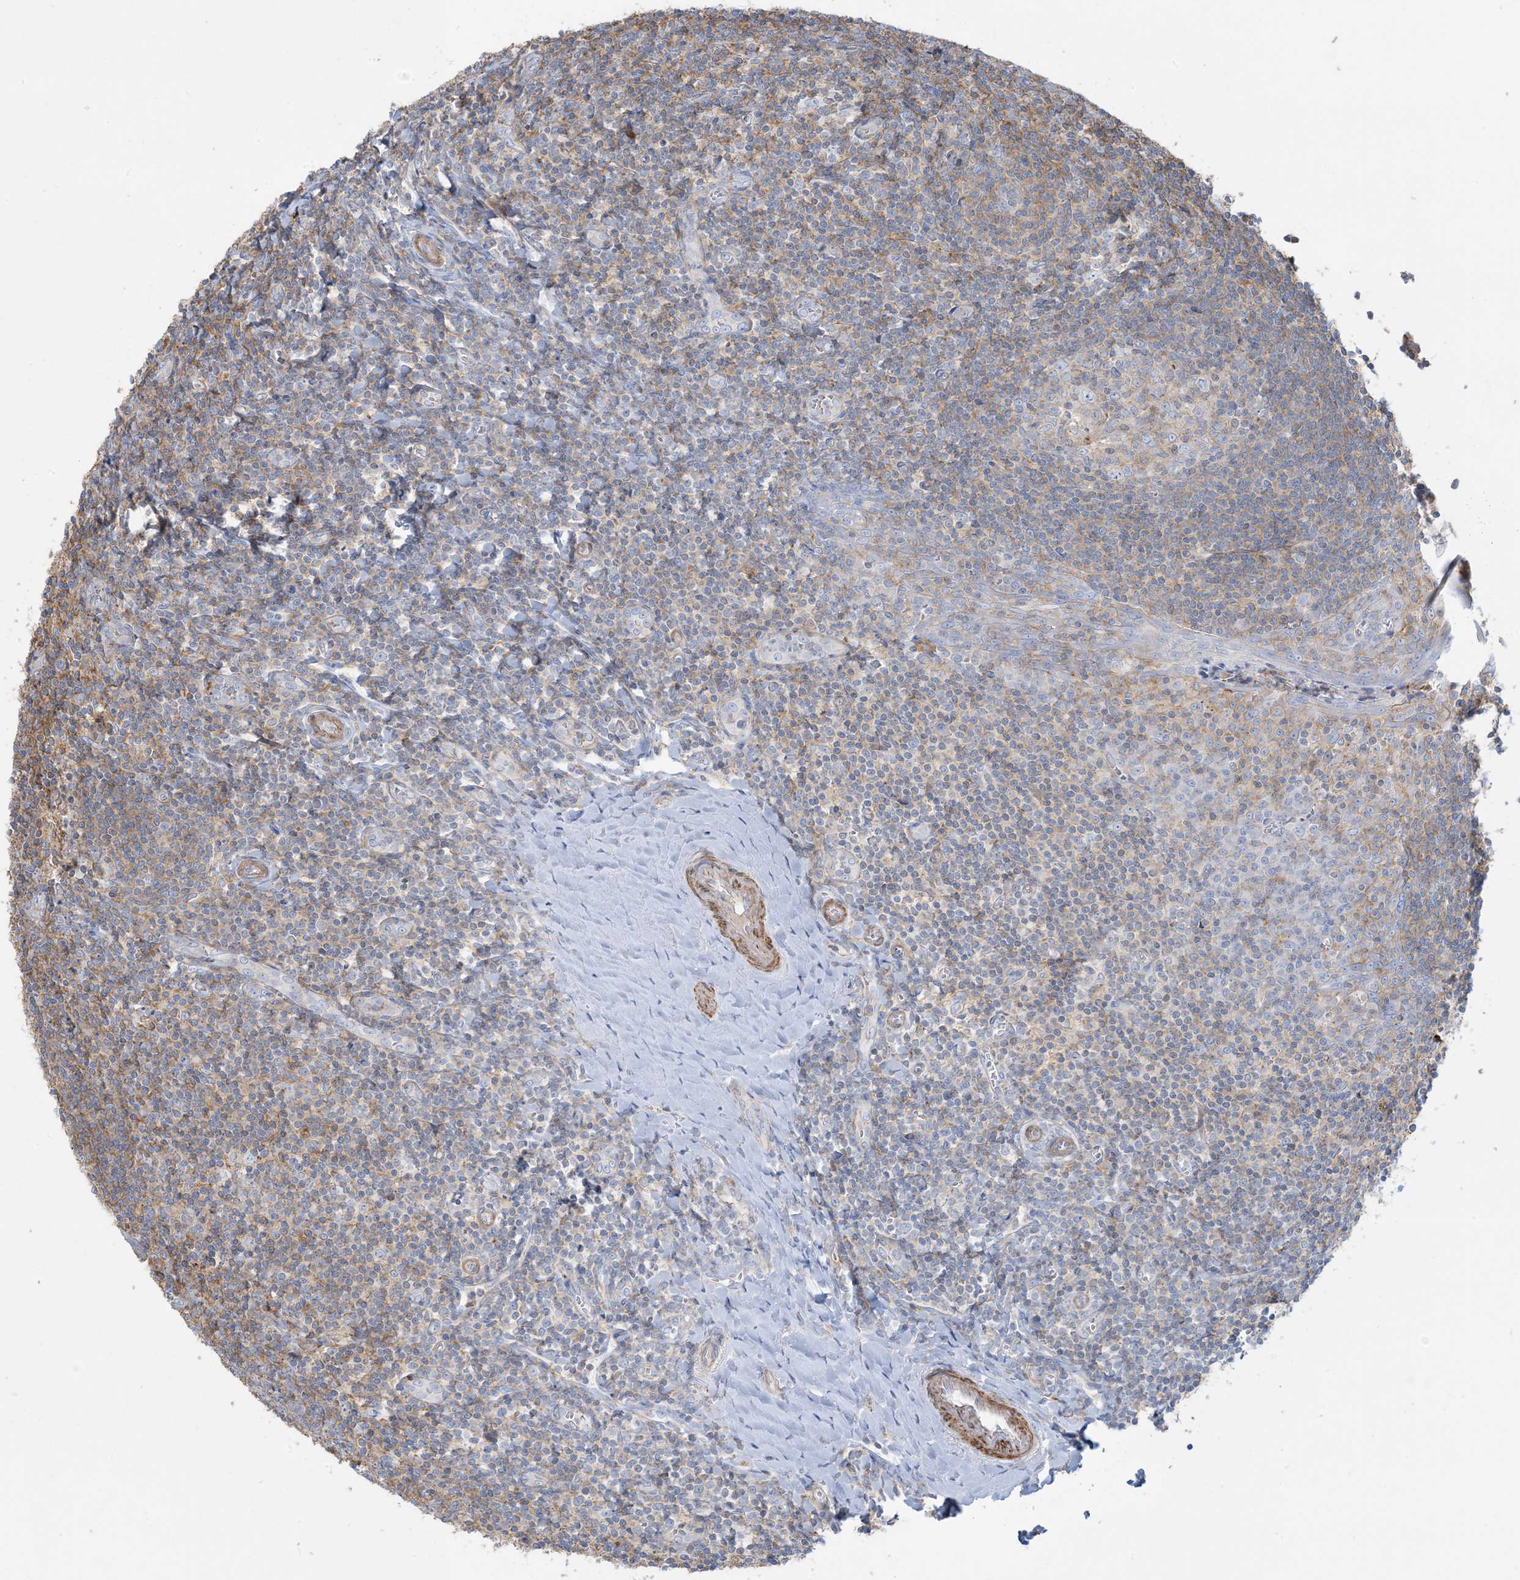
{"staining": {"intensity": "negative", "quantity": "none", "location": "none"}, "tissue": "tonsil", "cell_type": "Germinal center cells", "image_type": "normal", "snomed": [{"axis": "morphology", "description": "Normal tissue, NOS"}, {"axis": "topography", "description": "Tonsil"}], "caption": "A high-resolution photomicrograph shows IHC staining of unremarkable tonsil, which reveals no significant staining in germinal center cells.", "gene": "GTF3C2", "patient": {"sex": "male", "age": 27}}